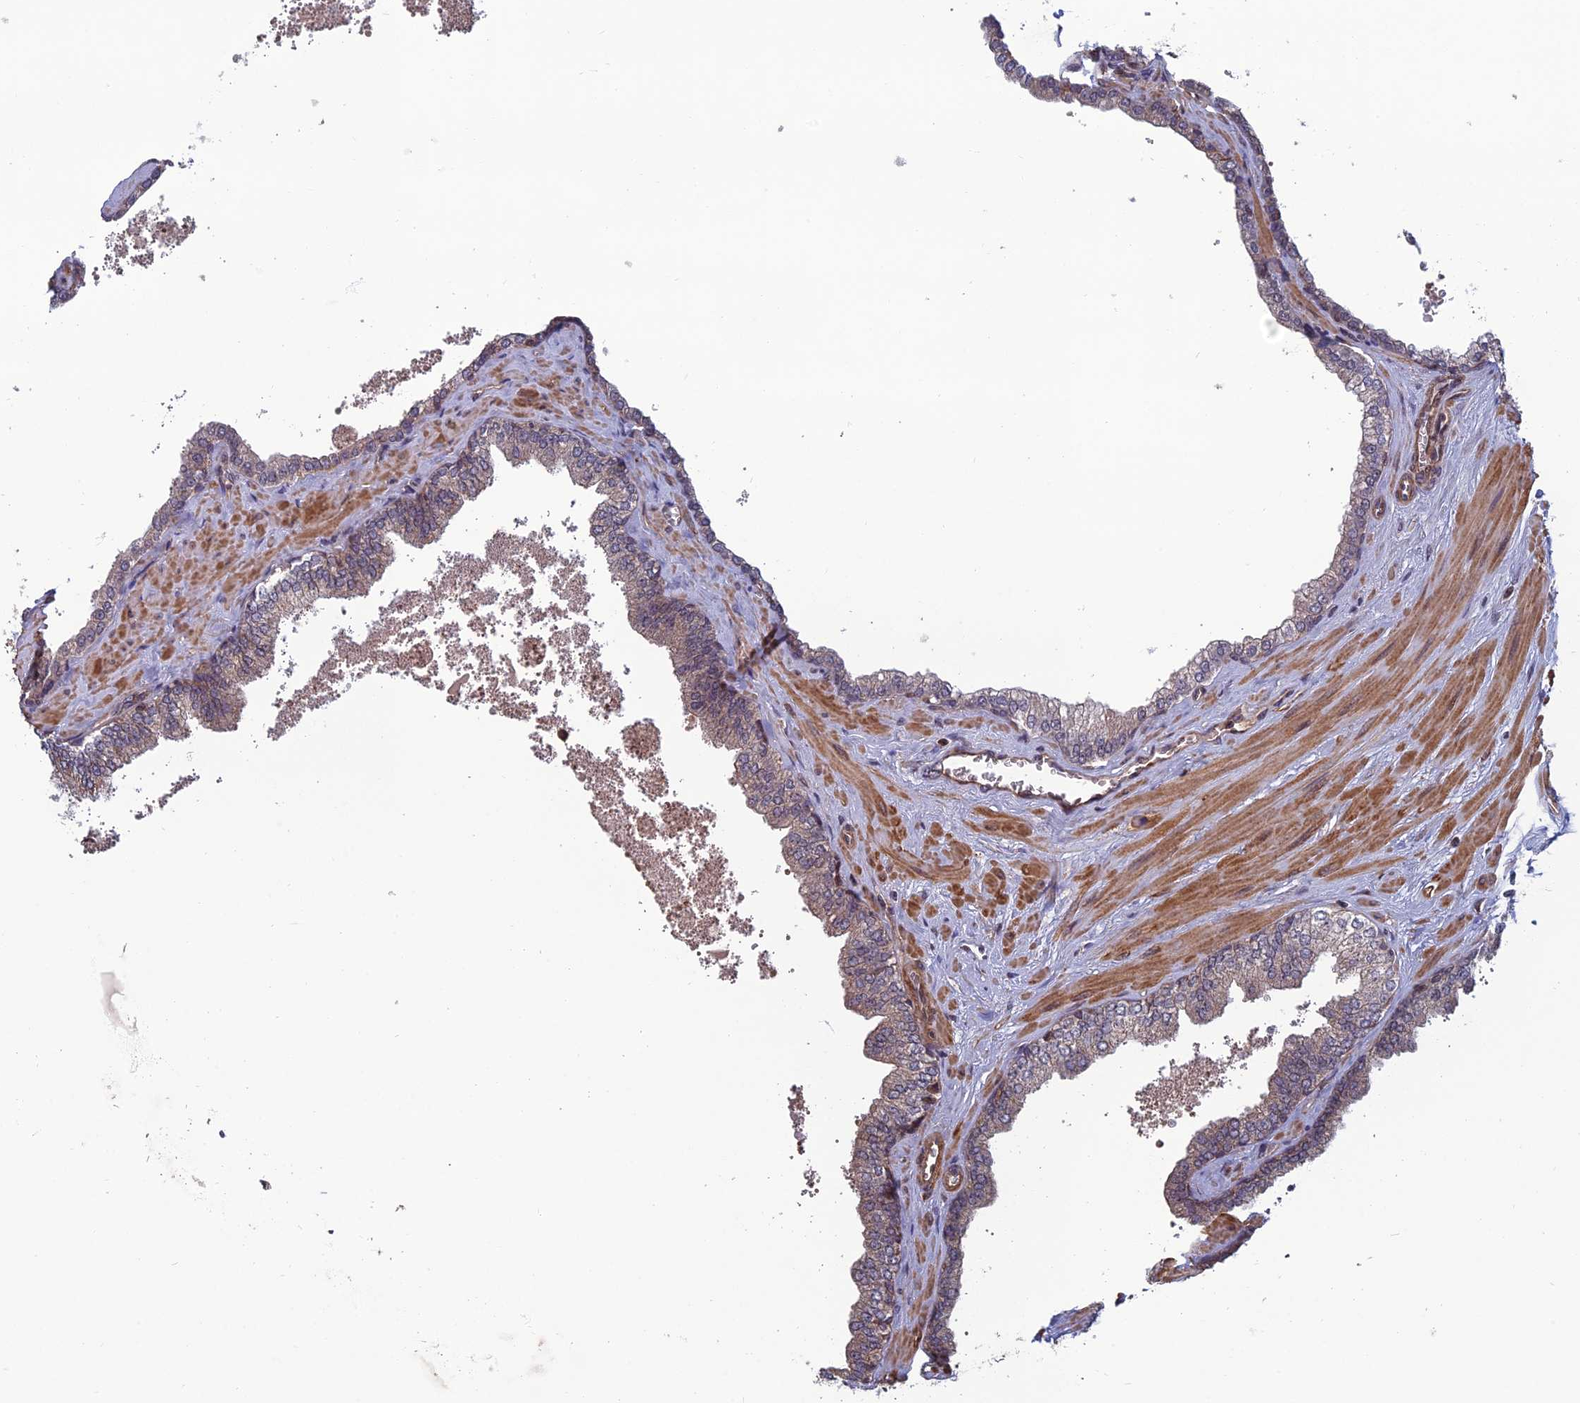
{"staining": {"intensity": "weak", "quantity": "<25%", "location": "cytoplasmic/membranous"}, "tissue": "prostate", "cell_type": "Glandular cells", "image_type": "normal", "snomed": [{"axis": "morphology", "description": "Normal tissue, NOS"}, {"axis": "topography", "description": "Prostate"}], "caption": "The immunohistochemistry image has no significant expression in glandular cells of prostate. The staining is performed using DAB brown chromogen with nuclei counter-stained in using hematoxylin.", "gene": "CCDC183", "patient": {"sex": "male", "age": 60}}